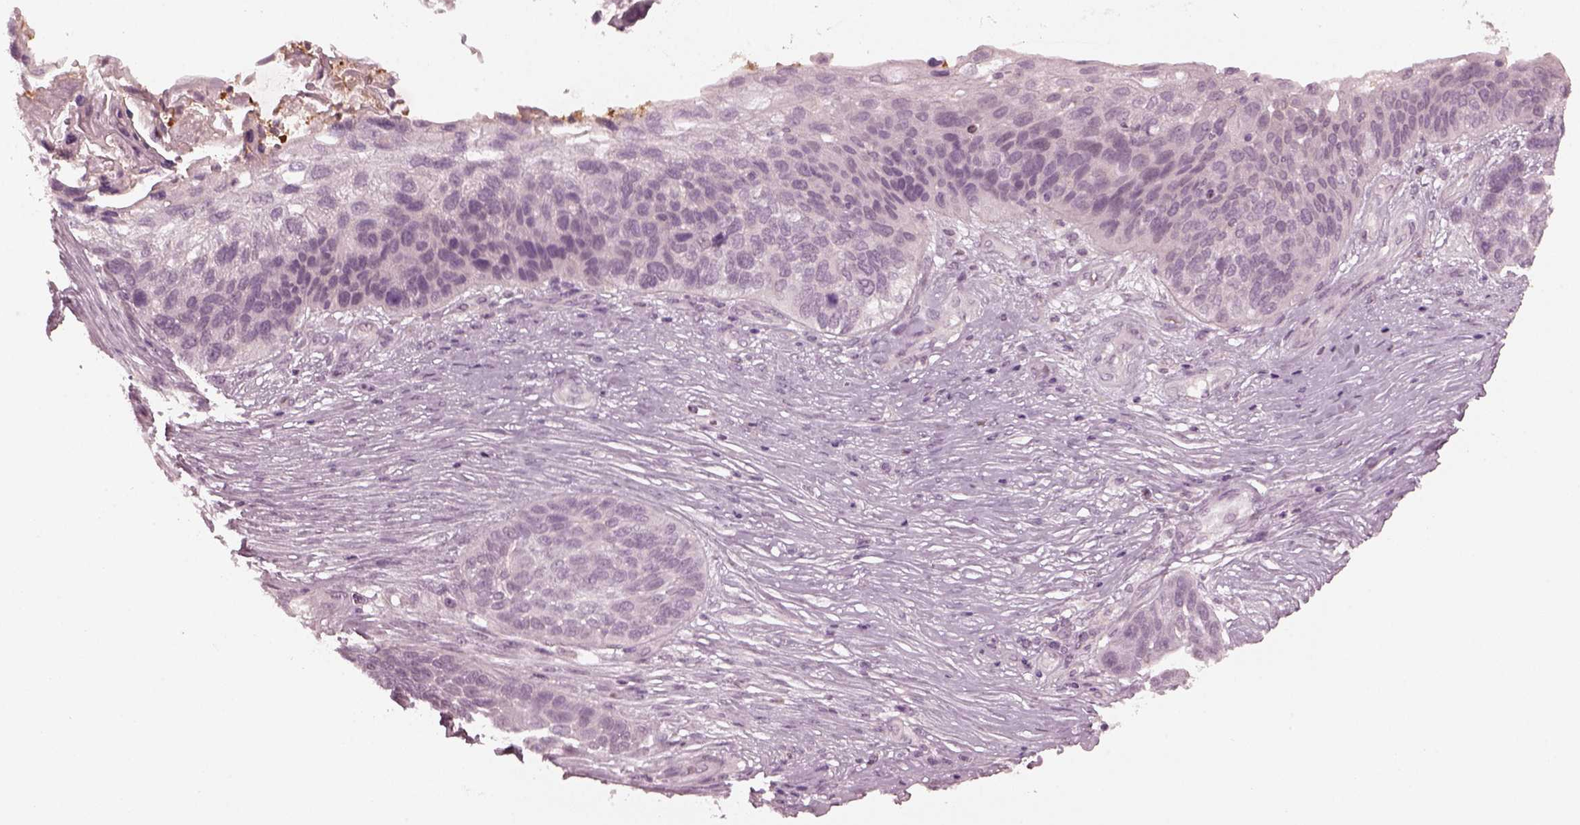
{"staining": {"intensity": "negative", "quantity": "none", "location": "none"}, "tissue": "lung cancer", "cell_type": "Tumor cells", "image_type": "cancer", "snomed": [{"axis": "morphology", "description": "Squamous cell carcinoma, NOS"}, {"axis": "topography", "description": "Lung"}], "caption": "Immunohistochemistry image of neoplastic tissue: lung cancer (squamous cell carcinoma) stained with DAB shows no significant protein positivity in tumor cells.", "gene": "CCDC170", "patient": {"sex": "male", "age": 69}}